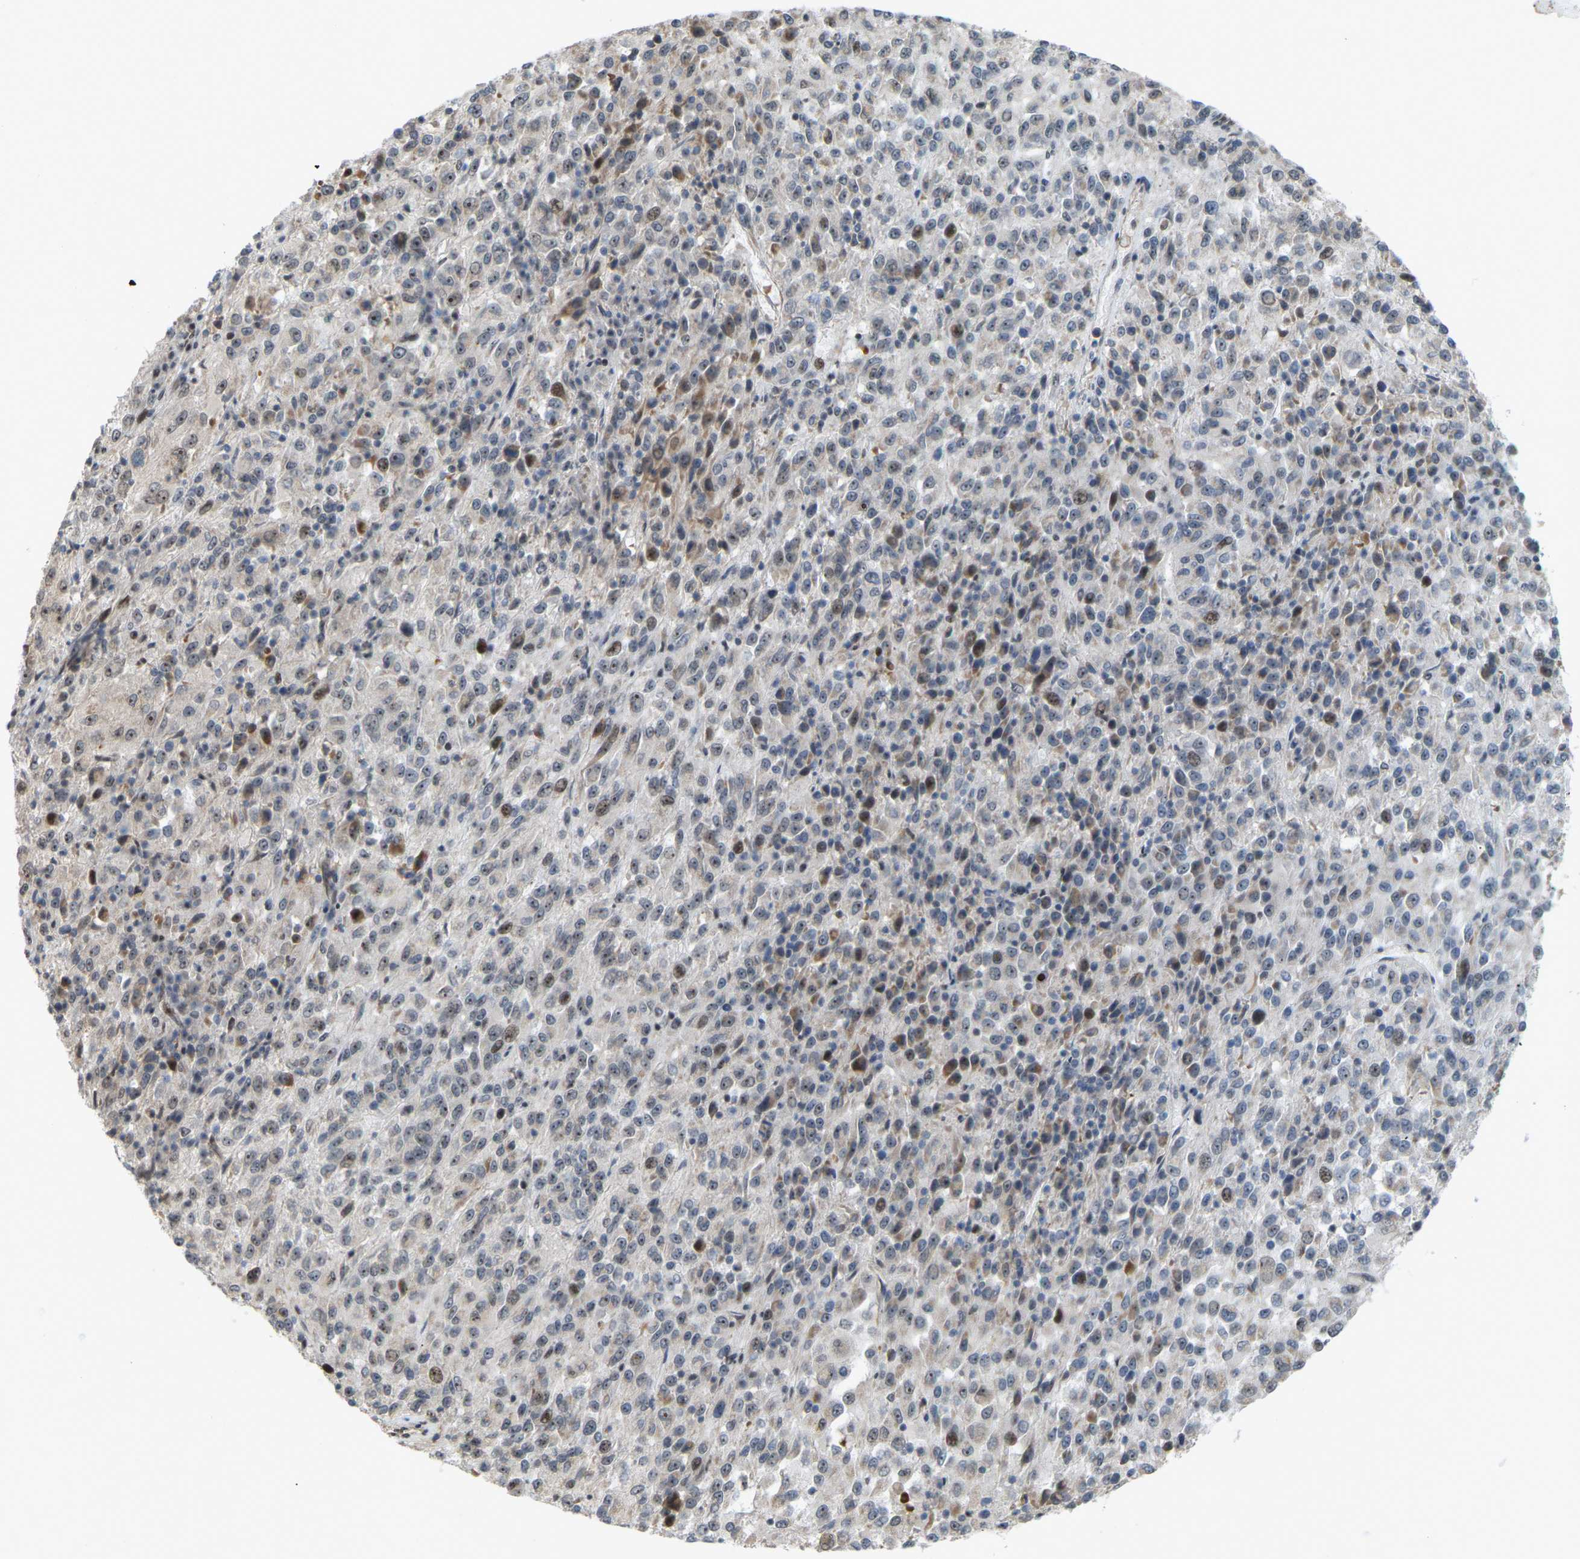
{"staining": {"intensity": "weak", "quantity": "<25%", "location": "nuclear"}, "tissue": "melanoma", "cell_type": "Tumor cells", "image_type": "cancer", "snomed": [{"axis": "morphology", "description": "Malignant melanoma, Metastatic site"}, {"axis": "topography", "description": "Lung"}], "caption": "This micrograph is of melanoma stained with IHC to label a protein in brown with the nuclei are counter-stained blue. There is no staining in tumor cells.", "gene": "CROT", "patient": {"sex": "male", "age": 64}}